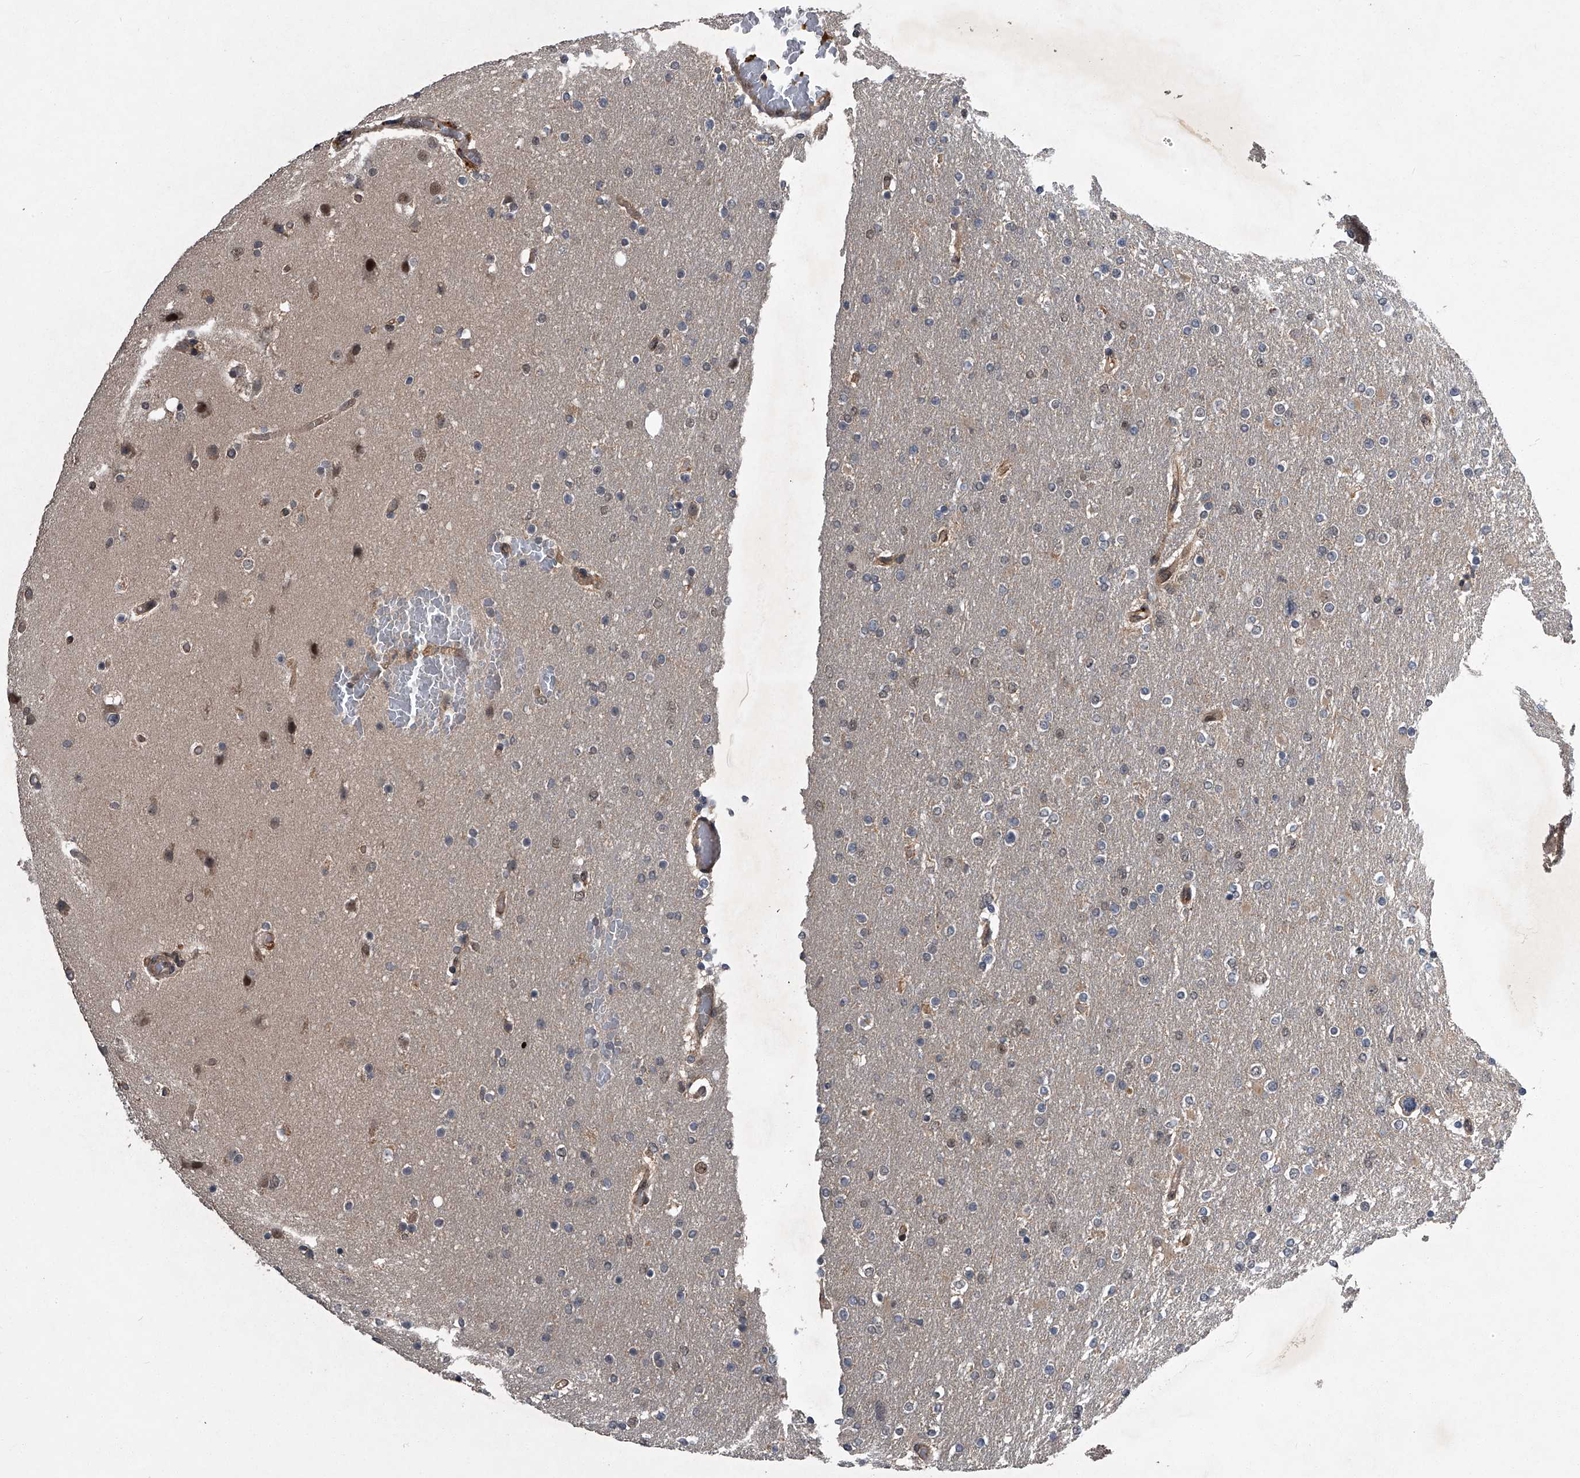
{"staining": {"intensity": "negative", "quantity": "none", "location": "none"}, "tissue": "glioma", "cell_type": "Tumor cells", "image_type": "cancer", "snomed": [{"axis": "morphology", "description": "Glioma, malignant, High grade"}, {"axis": "topography", "description": "Cerebral cortex"}], "caption": "Immunohistochemical staining of glioma reveals no significant expression in tumor cells.", "gene": "SLC12A8", "patient": {"sex": "female", "age": 36}}